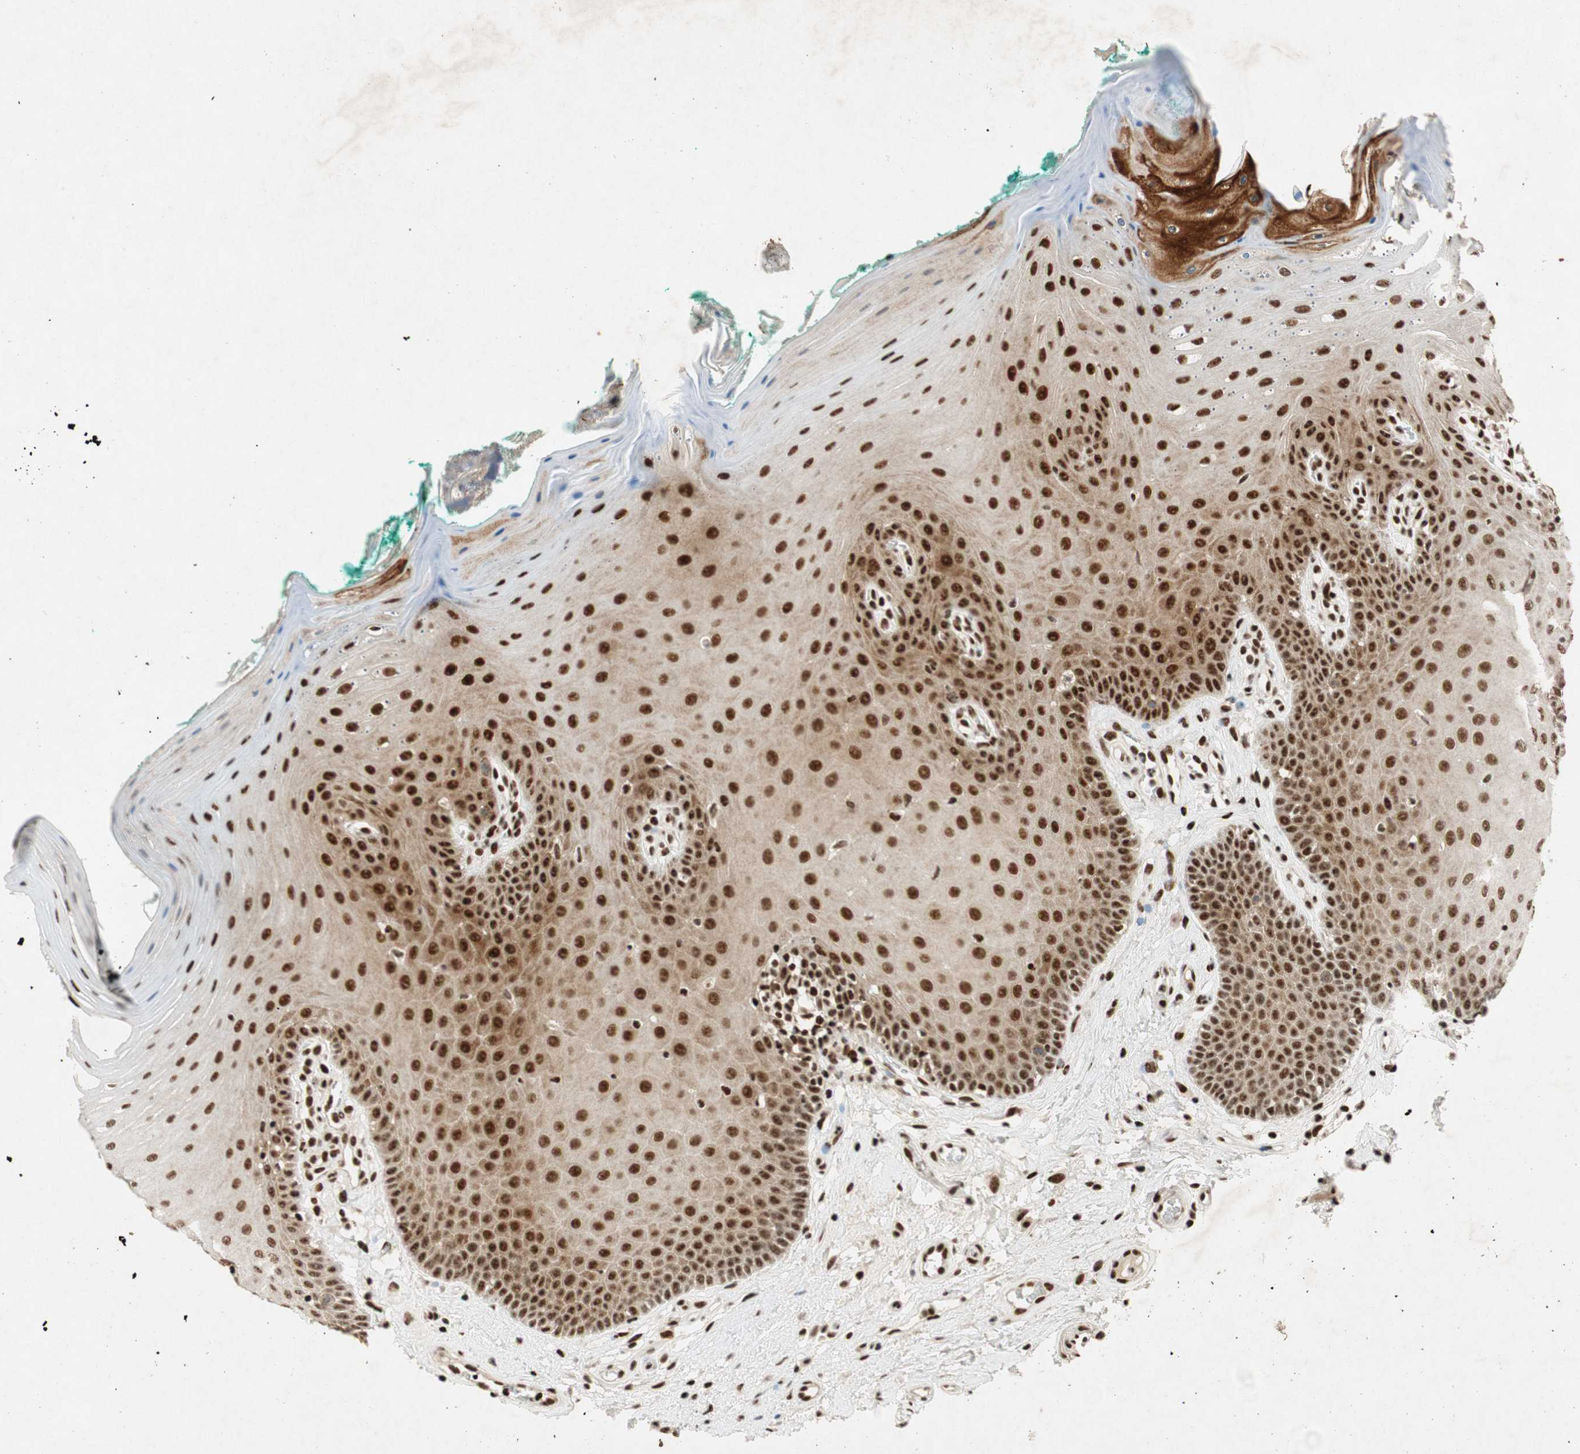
{"staining": {"intensity": "strong", "quantity": ">75%", "location": "nuclear"}, "tissue": "oral mucosa", "cell_type": "Squamous epithelial cells", "image_type": "normal", "snomed": [{"axis": "morphology", "description": "Normal tissue, NOS"}, {"axis": "topography", "description": "Skeletal muscle"}, {"axis": "topography", "description": "Oral tissue"}], "caption": "IHC (DAB (3,3'-diaminobenzidine)) staining of benign oral mucosa exhibits strong nuclear protein positivity in approximately >75% of squamous epithelial cells. The protein of interest is shown in brown color, while the nuclei are stained blue.", "gene": "NCBP3", "patient": {"sex": "male", "age": 58}}